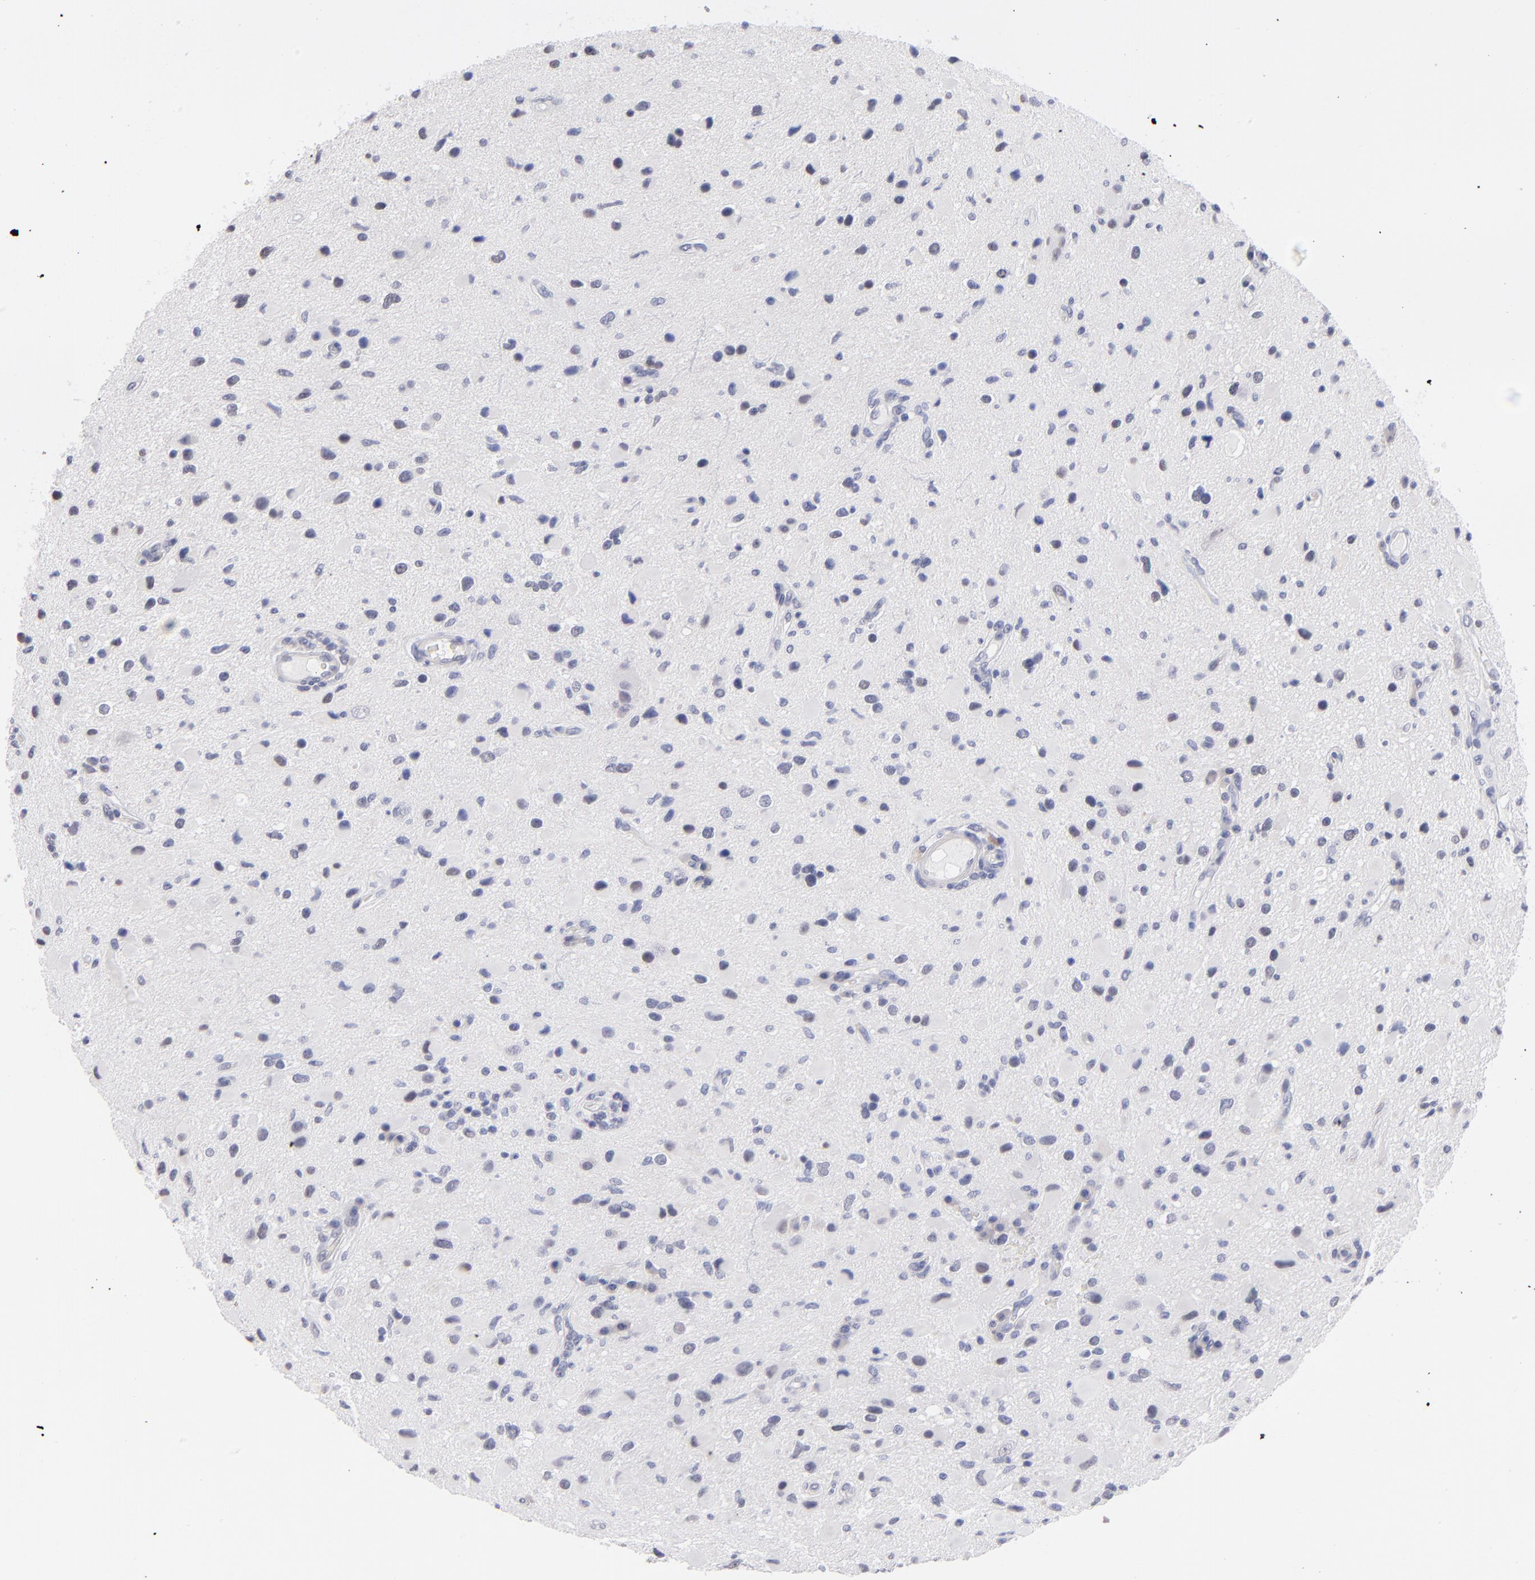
{"staining": {"intensity": "weak", "quantity": "<25%", "location": "nuclear"}, "tissue": "glioma", "cell_type": "Tumor cells", "image_type": "cancer", "snomed": [{"axis": "morphology", "description": "Glioma, malignant, Low grade"}, {"axis": "topography", "description": "Brain"}], "caption": "This micrograph is of glioma stained with IHC to label a protein in brown with the nuclei are counter-stained blue. There is no staining in tumor cells.", "gene": "TEX11", "patient": {"sex": "female", "age": 32}}